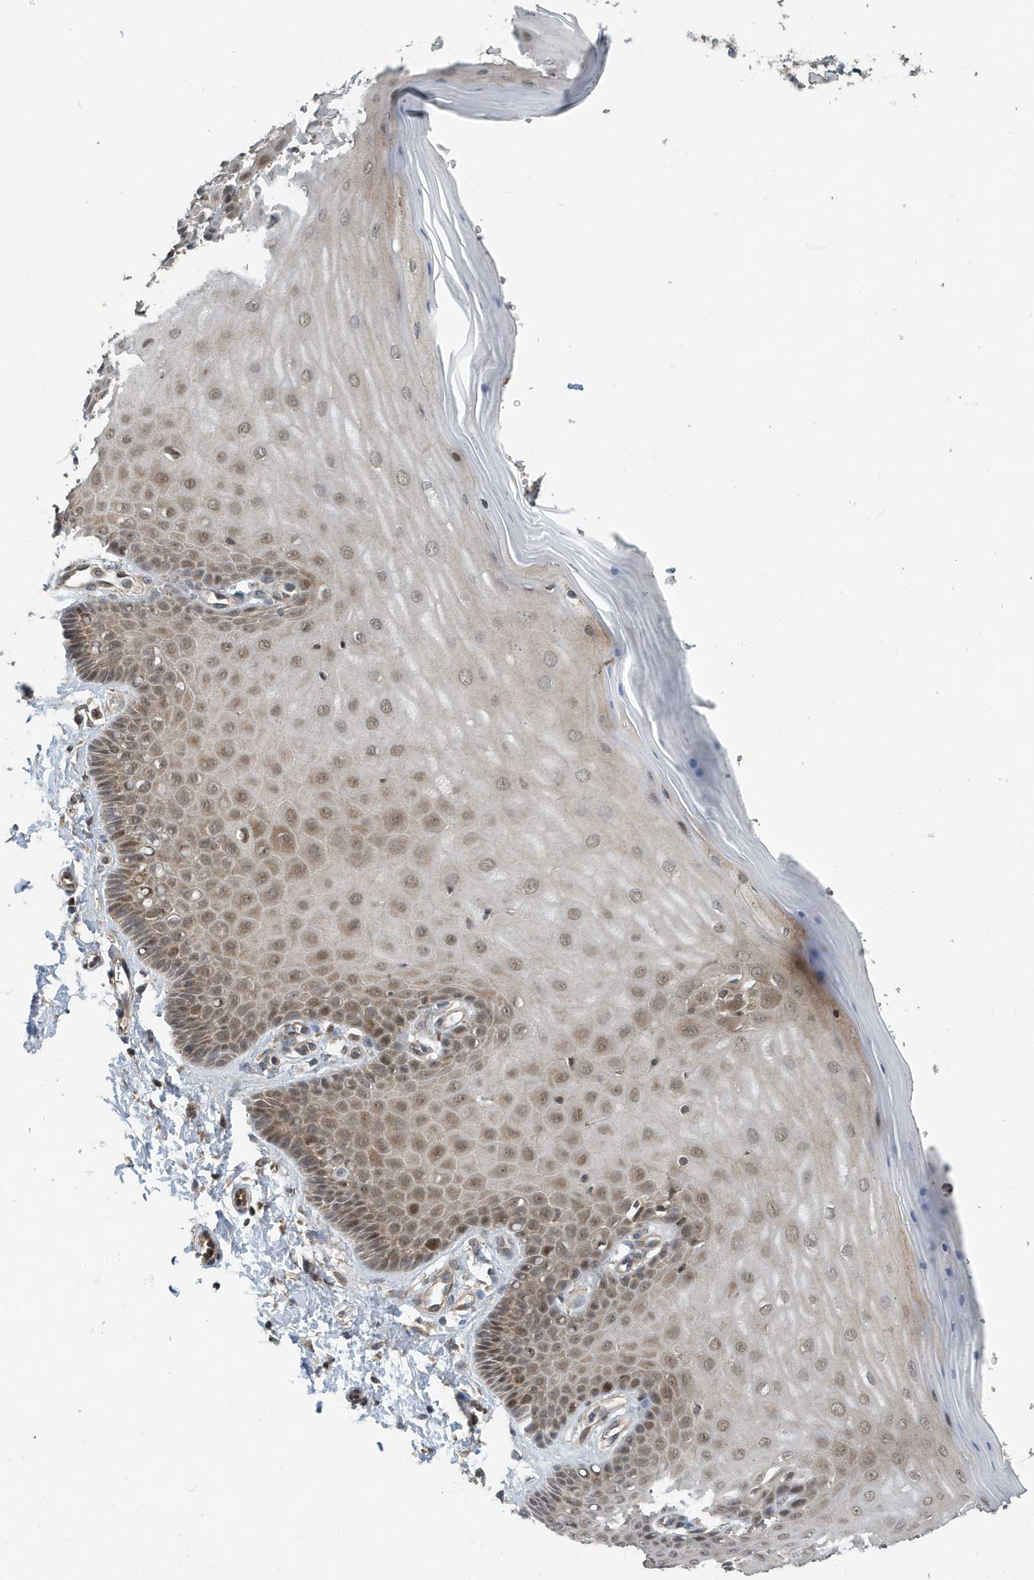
{"staining": {"intensity": "moderate", "quantity": ">75%", "location": "cytoplasmic/membranous"}, "tissue": "cervix", "cell_type": "Glandular cells", "image_type": "normal", "snomed": [{"axis": "morphology", "description": "Normal tissue, NOS"}, {"axis": "topography", "description": "Cervix"}], "caption": "Protein analysis of normal cervix reveals moderate cytoplasmic/membranous staining in about >75% of glandular cells. (DAB (3,3'-diaminobenzidine) IHC, brown staining for protein, blue staining for nuclei).", "gene": "KIF15", "patient": {"sex": "female", "age": 55}}